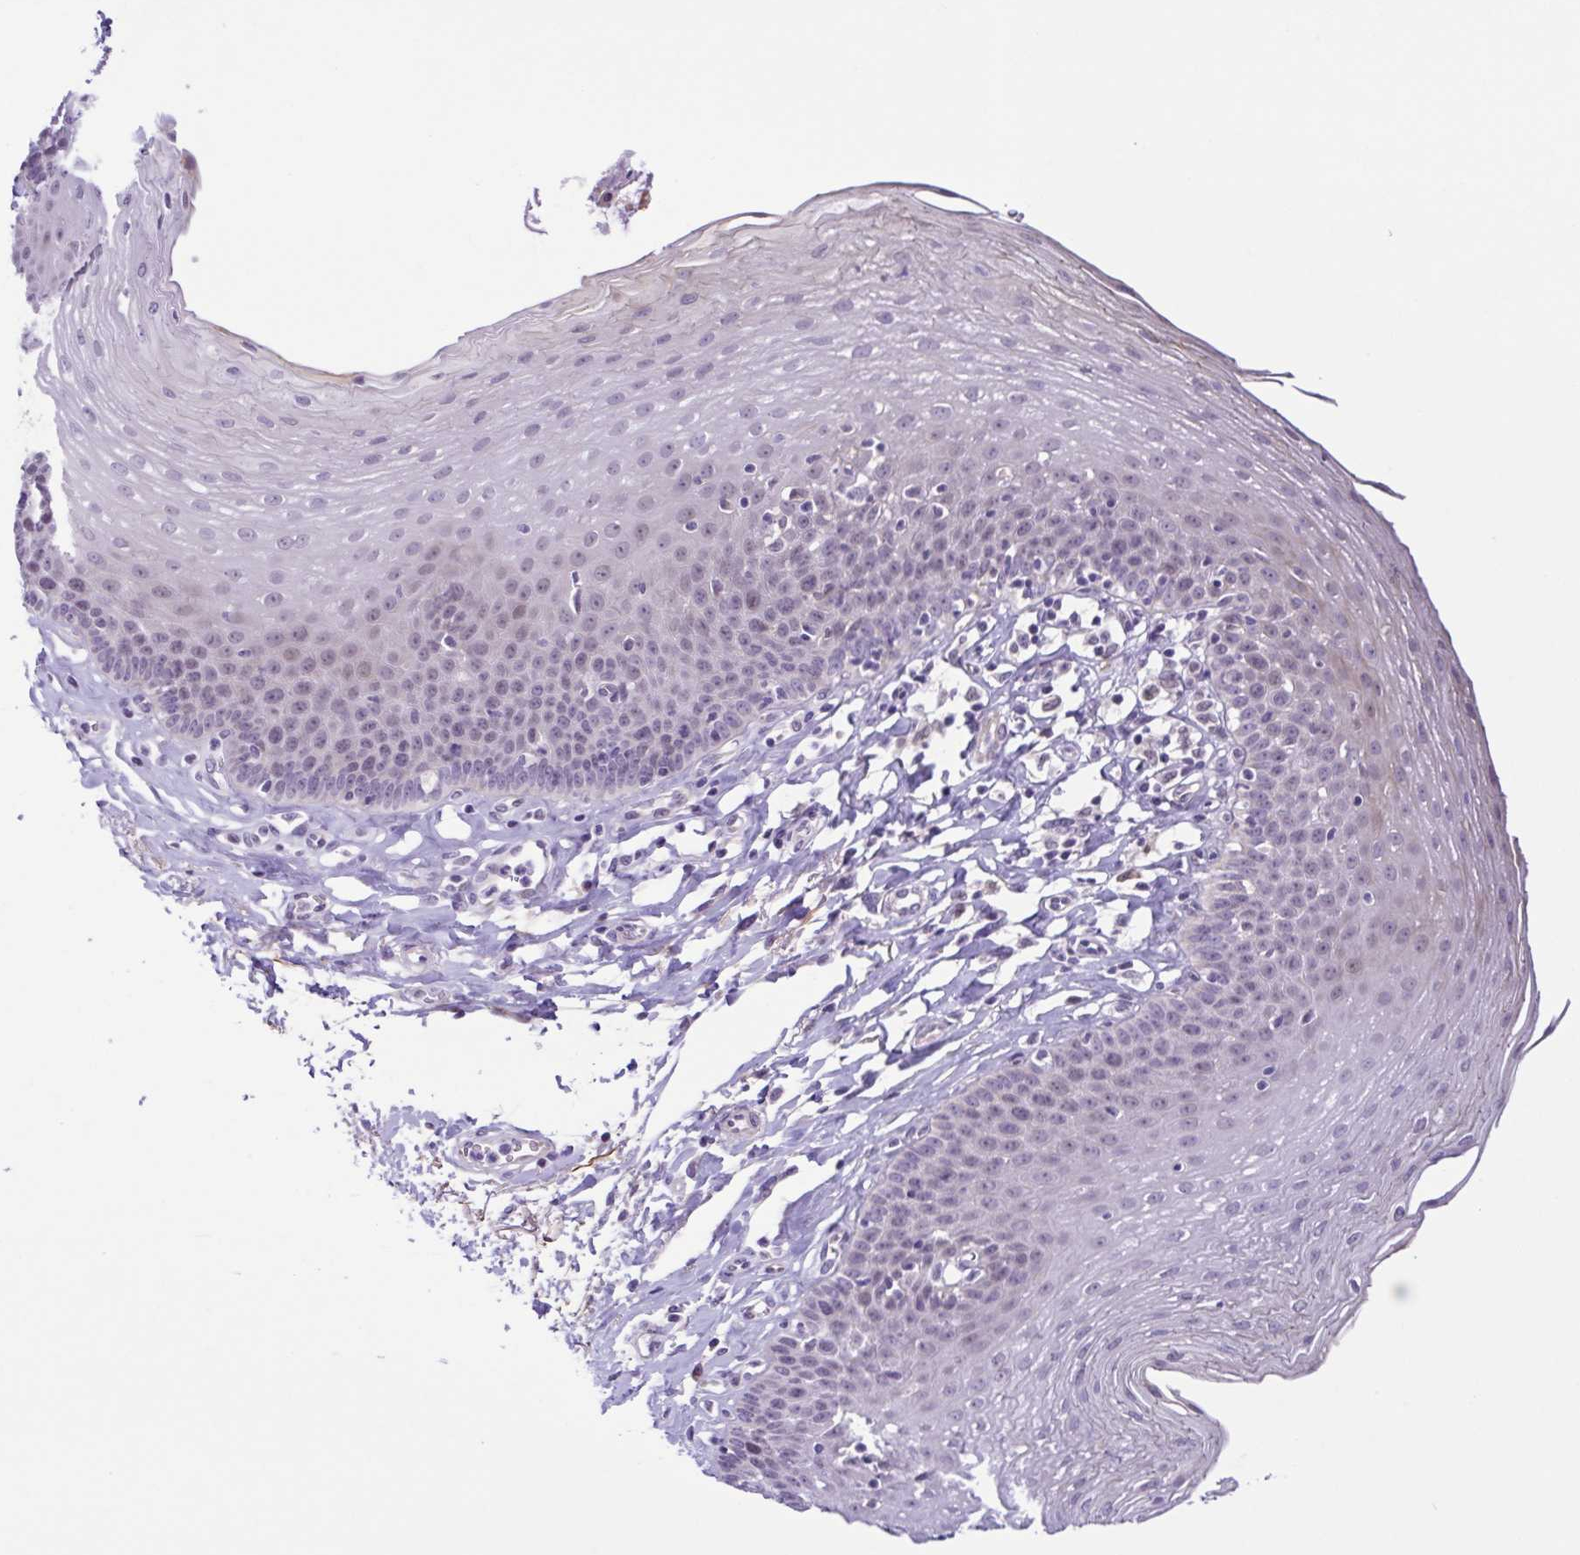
{"staining": {"intensity": "moderate", "quantity": "<25%", "location": "cytoplasmic/membranous,nuclear"}, "tissue": "esophagus", "cell_type": "Squamous epithelial cells", "image_type": "normal", "snomed": [{"axis": "morphology", "description": "Normal tissue, NOS"}, {"axis": "topography", "description": "Esophagus"}], "caption": "Immunohistochemistry staining of unremarkable esophagus, which displays low levels of moderate cytoplasmic/membranous,nuclear staining in approximately <25% of squamous epithelial cells indicating moderate cytoplasmic/membranous,nuclear protein staining. The staining was performed using DAB (3,3'-diaminobenzidine) (brown) for protein detection and nuclei were counterstained in hematoxylin (blue).", "gene": "DCLK2", "patient": {"sex": "female", "age": 81}}